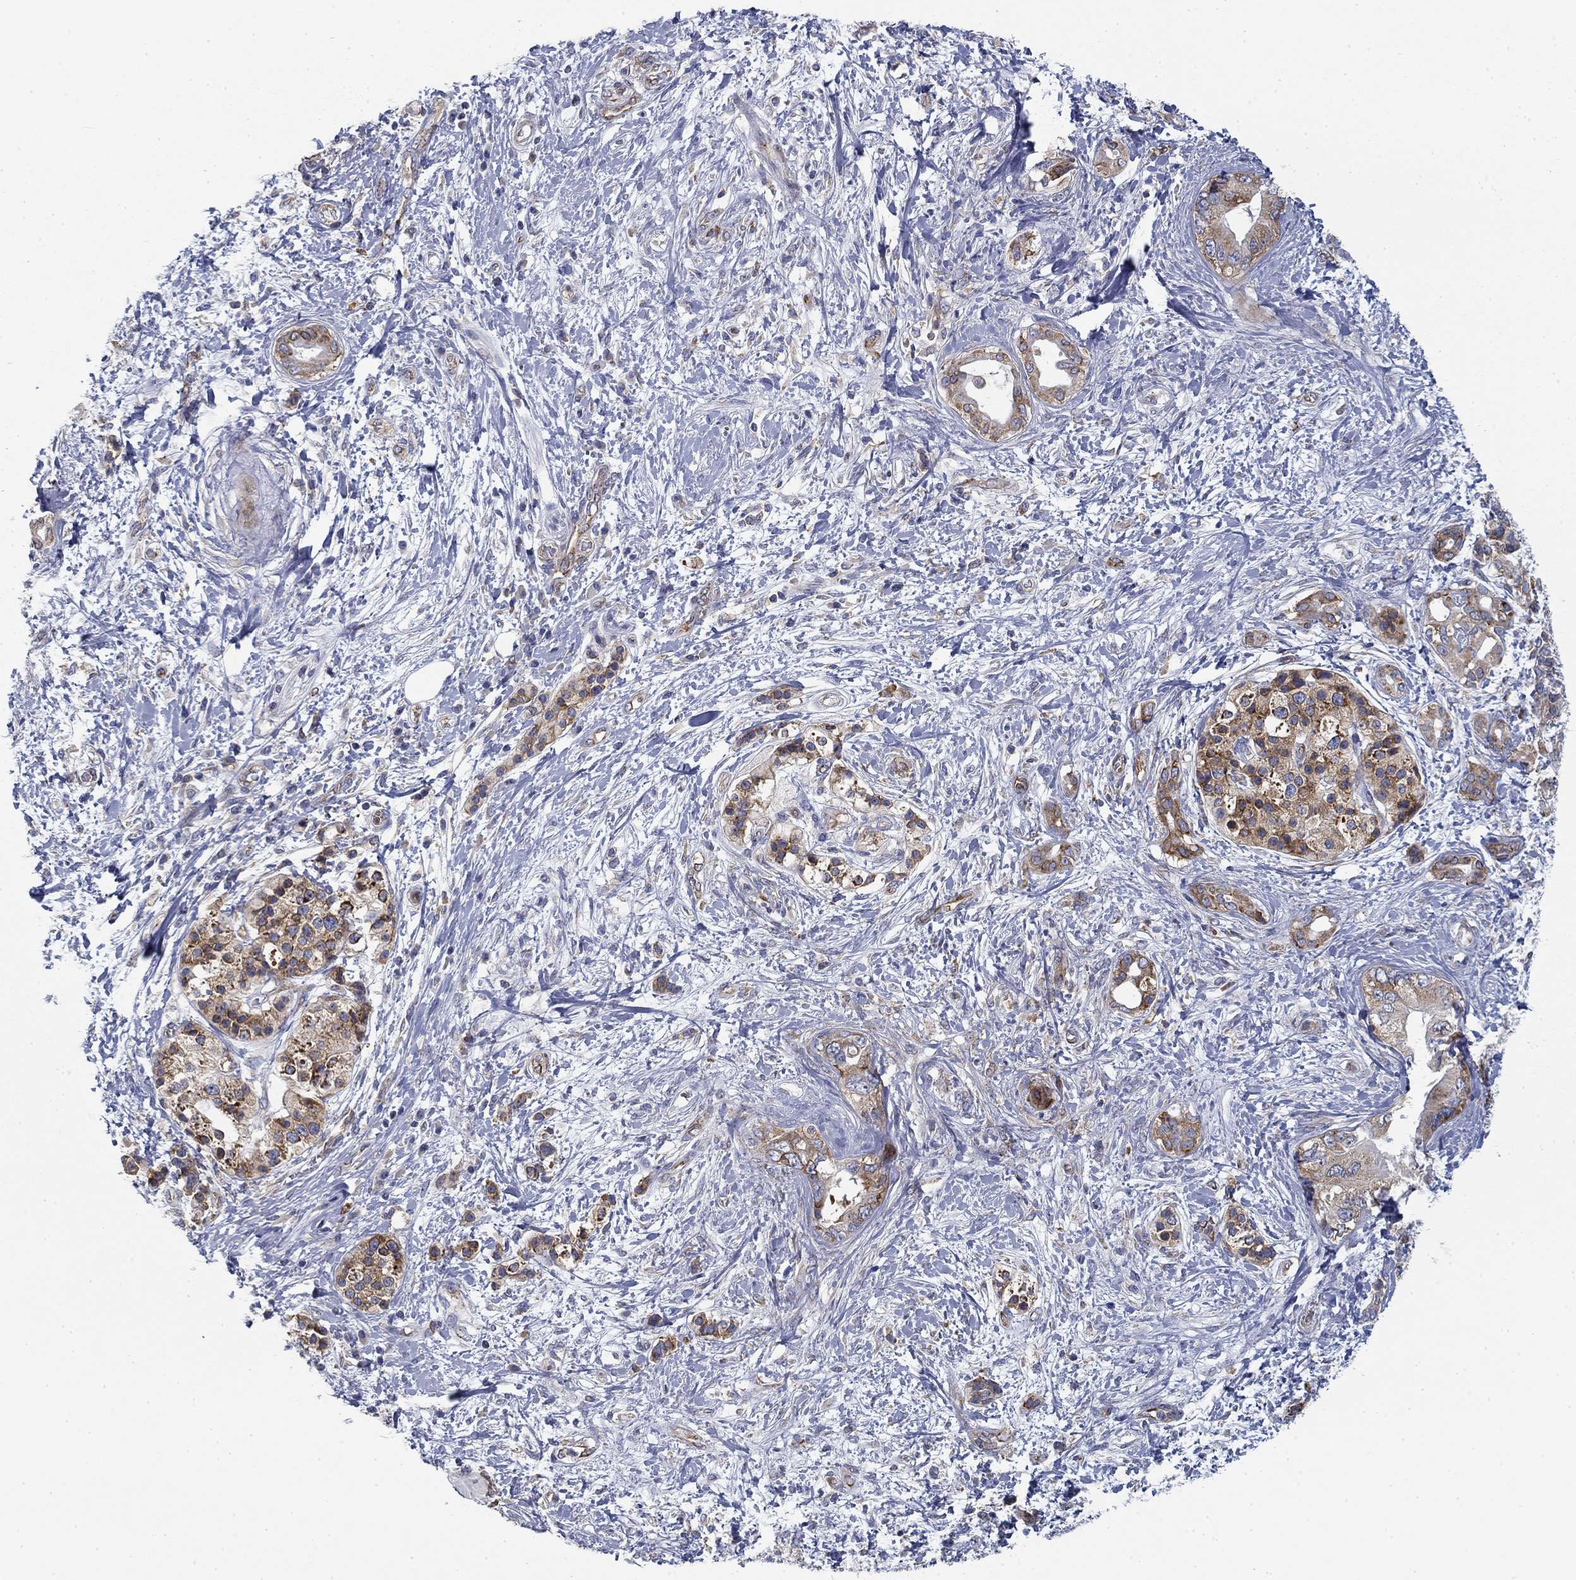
{"staining": {"intensity": "moderate", "quantity": "<25%", "location": "cytoplasmic/membranous"}, "tissue": "pancreatic cancer", "cell_type": "Tumor cells", "image_type": "cancer", "snomed": [{"axis": "morphology", "description": "Adenocarcinoma, NOS"}, {"axis": "topography", "description": "Pancreas"}], "caption": "Protein analysis of pancreatic cancer tissue demonstrates moderate cytoplasmic/membranous positivity in approximately <25% of tumor cells.", "gene": "FXR1", "patient": {"sex": "female", "age": 56}}